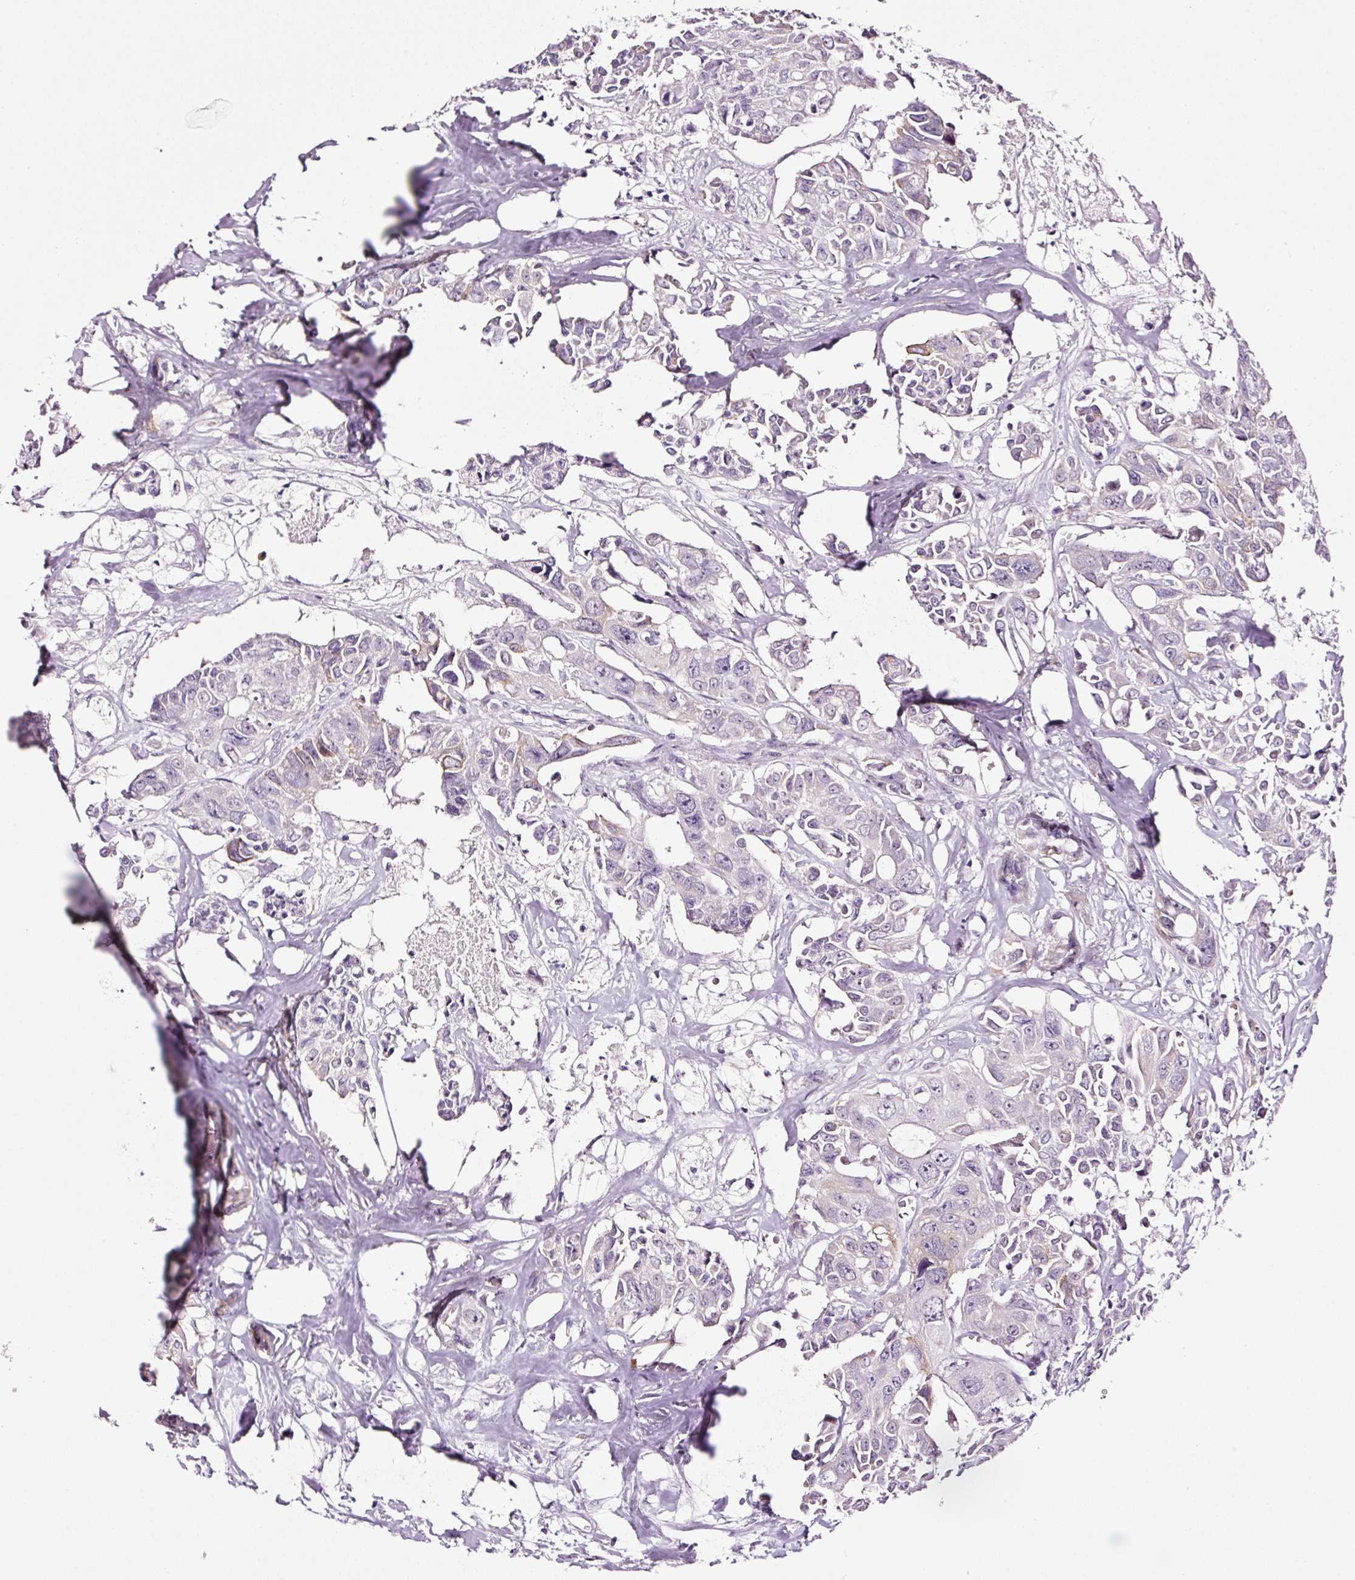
{"staining": {"intensity": "negative", "quantity": "none", "location": "none"}, "tissue": "colorectal cancer", "cell_type": "Tumor cells", "image_type": "cancer", "snomed": [{"axis": "morphology", "description": "Adenocarcinoma, NOS"}, {"axis": "topography", "description": "Rectum"}], "caption": "Immunohistochemistry micrograph of colorectal cancer stained for a protein (brown), which shows no expression in tumor cells.", "gene": "RTF2", "patient": {"sex": "male", "age": 87}}